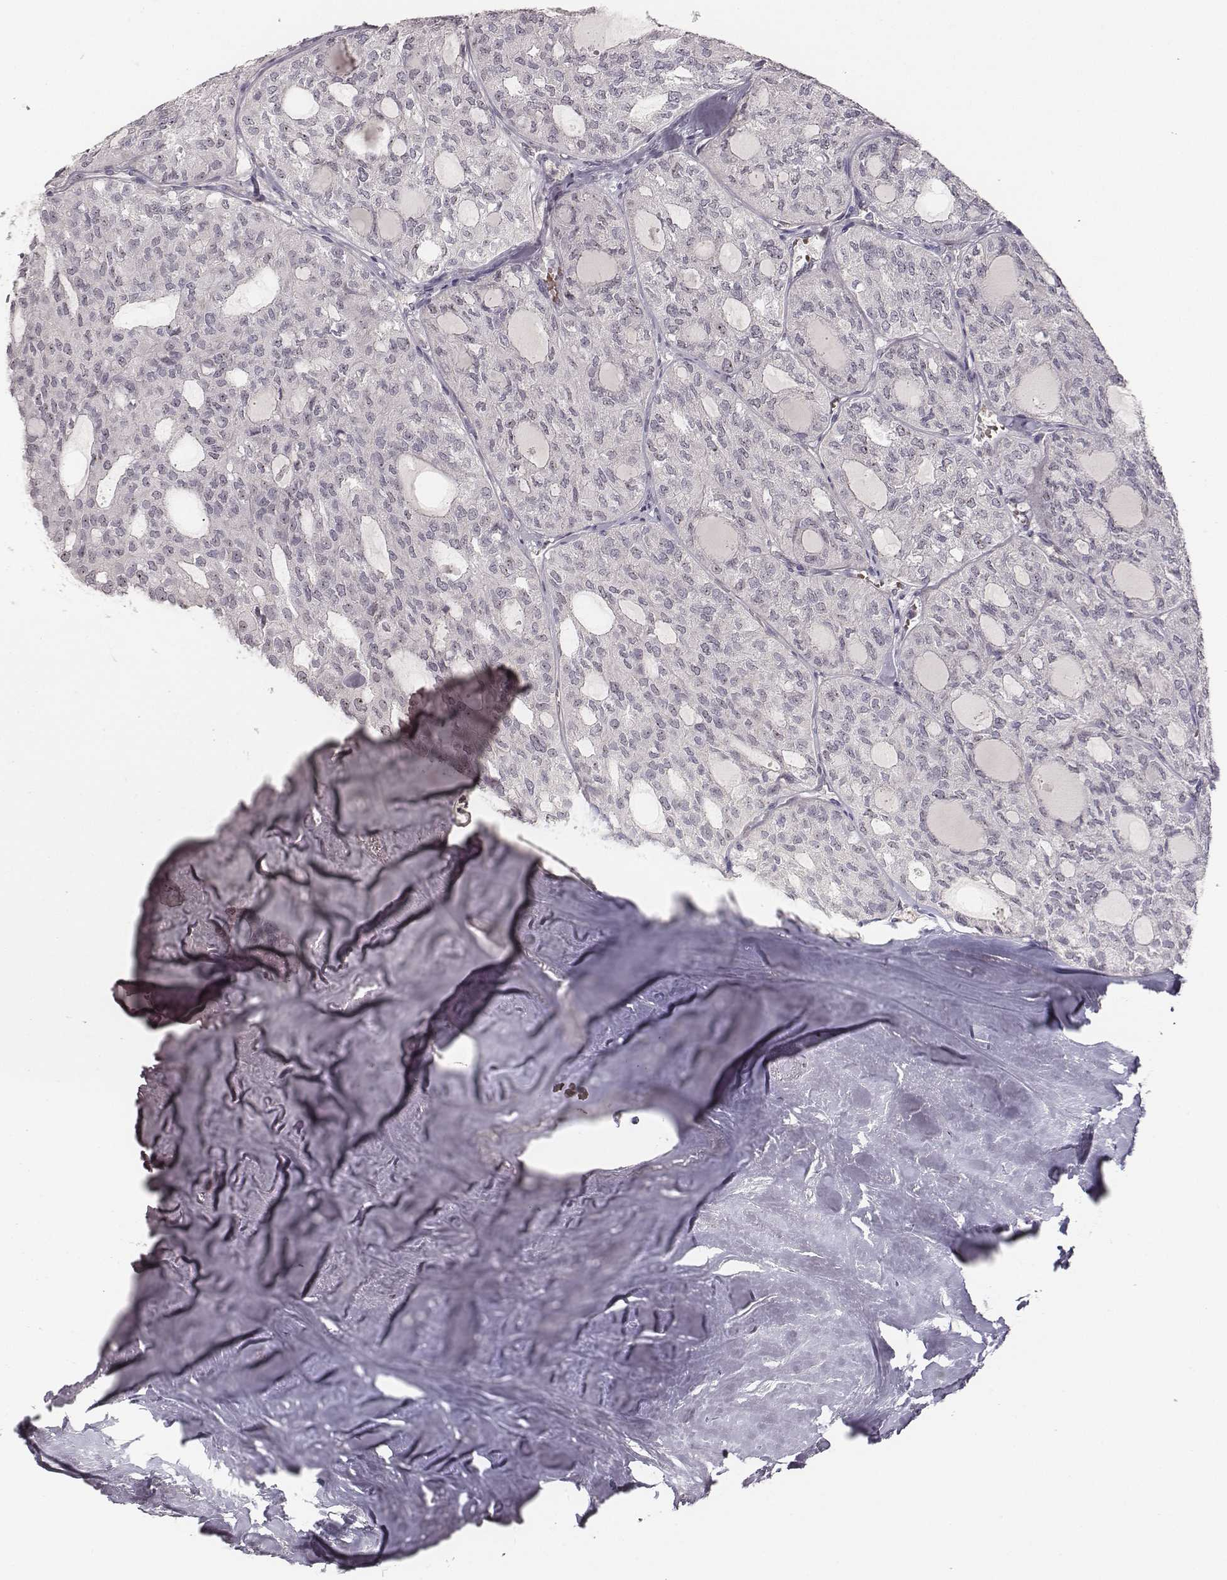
{"staining": {"intensity": "moderate", "quantity": "25%-75%", "location": "nuclear"}, "tissue": "thyroid cancer", "cell_type": "Tumor cells", "image_type": "cancer", "snomed": [{"axis": "morphology", "description": "Follicular adenoma carcinoma, NOS"}, {"axis": "topography", "description": "Thyroid gland"}], "caption": "Moderate nuclear protein positivity is appreciated in approximately 25%-75% of tumor cells in thyroid cancer (follicular adenoma carcinoma).", "gene": "NIFK", "patient": {"sex": "male", "age": 75}}